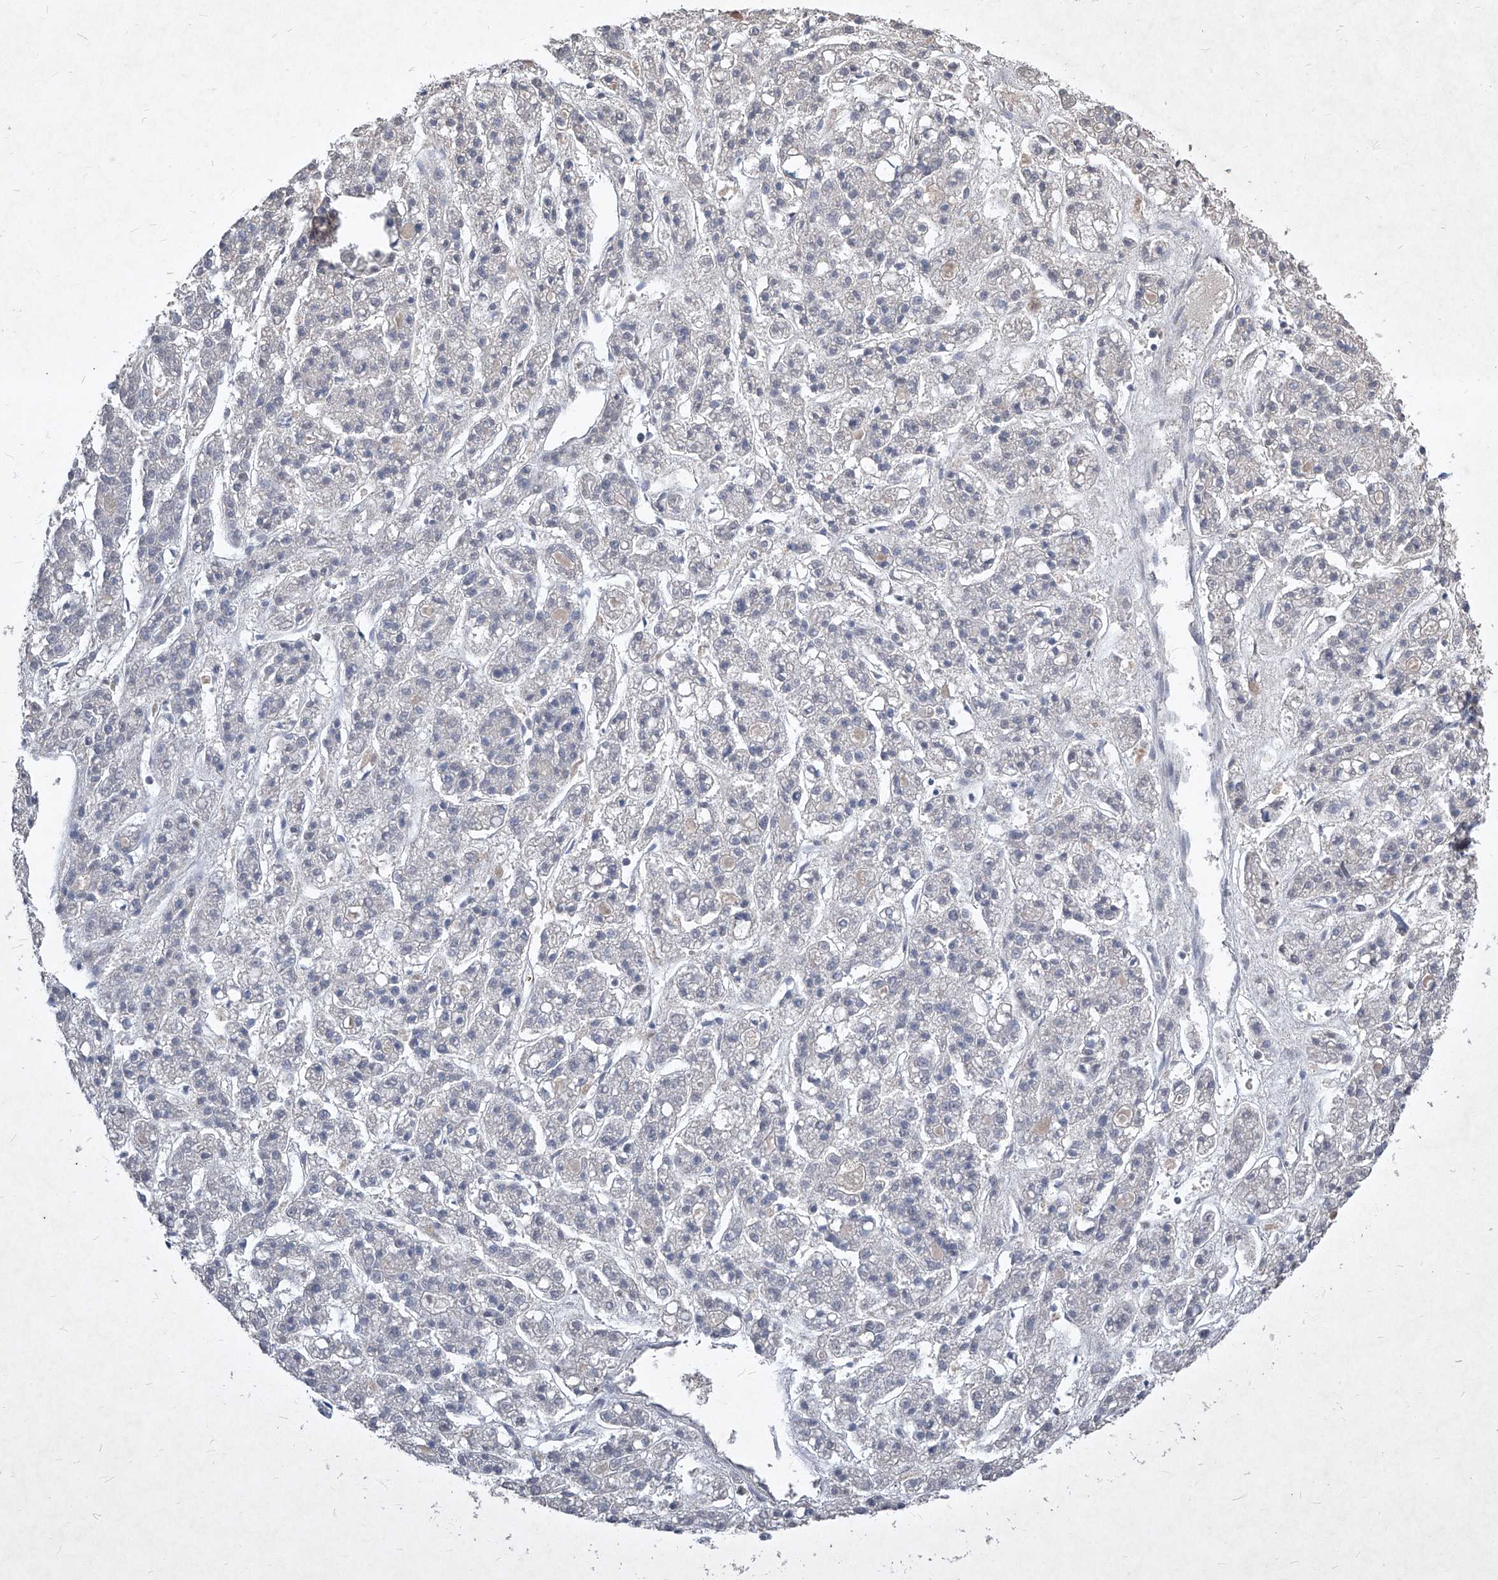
{"staining": {"intensity": "negative", "quantity": "none", "location": "none"}, "tissue": "liver cancer", "cell_type": "Tumor cells", "image_type": "cancer", "snomed": [{"axis": "morphology", "description": "Carcinoma, Hepatocellular, NOS"}, {"axis": "topography", "description": "Liver"}], "caption": "Photomicrograph shows no significant protein staining in tumor cells of liver hepatocellular carcinoma. Nuclei are stained in blue.", "gene": "SYNGR1", "patient": {"sex": "male", "age": 70}}